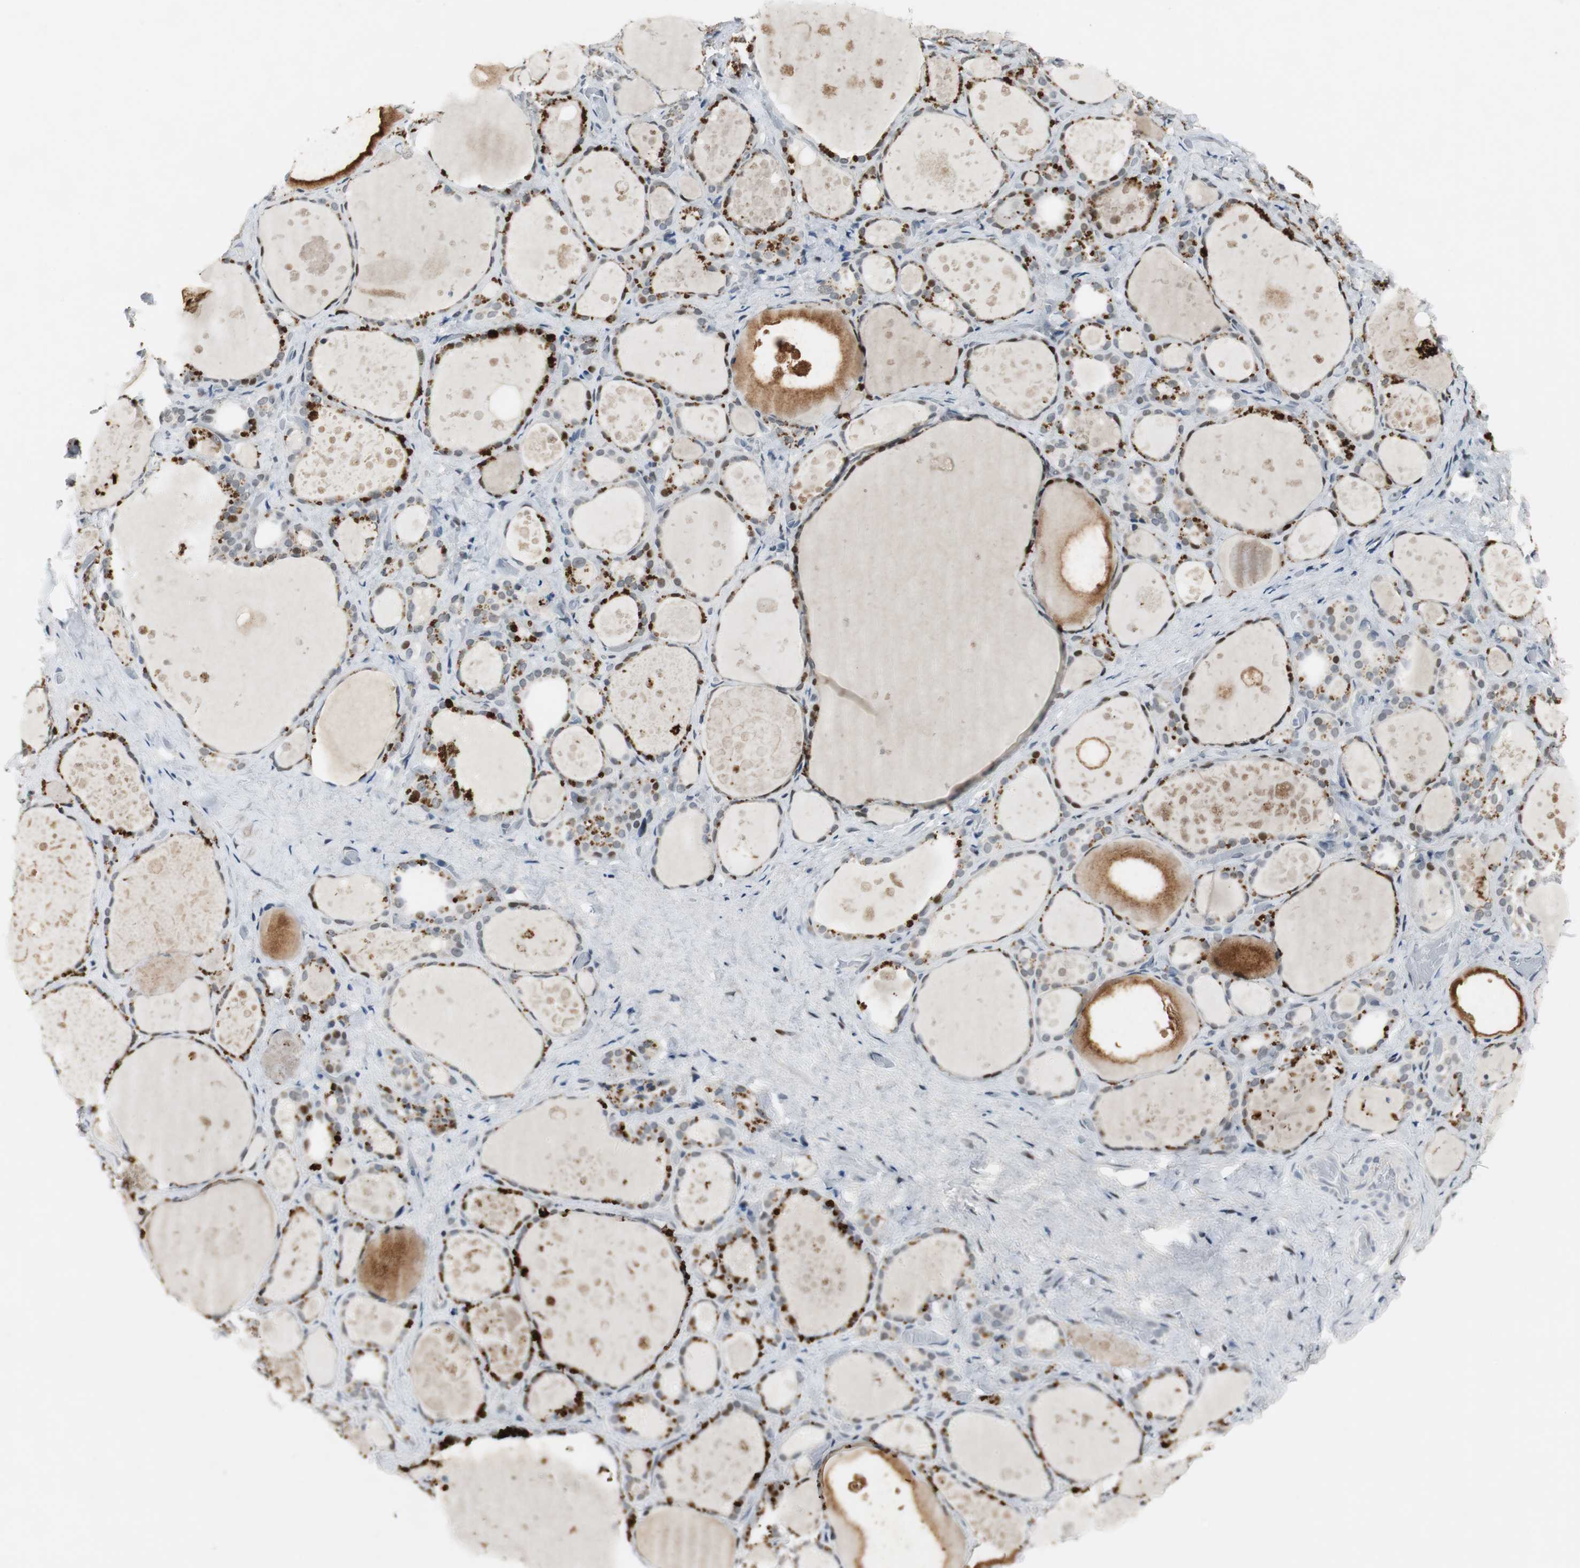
{"staining": {"intensity": "strong", "quantity": "25%-75%", "location": "cytoplasmic/membranous"}, "tissue": "thyroid gland", "cell_type": "Glandular cells", "image_type": "normal", "snomed": [{"axis": "morphology", "description": "Normal tissue, NOS"}, {"axis": "topography", "description": "Thyroid gland"}], "caption": "Immunohistochemistry (IHC) micrograph of unremarkable thyroid gland: thyroid gland stained using immunohistochemistry displays high levels of strong protein expression localized specifically in the cytoplasmic/membranous of glandular cells, appearing as a cytoplasmic/membranous brown color.", "gene": "AJUBA", "patient": {"sex": "female", "age": 75}}